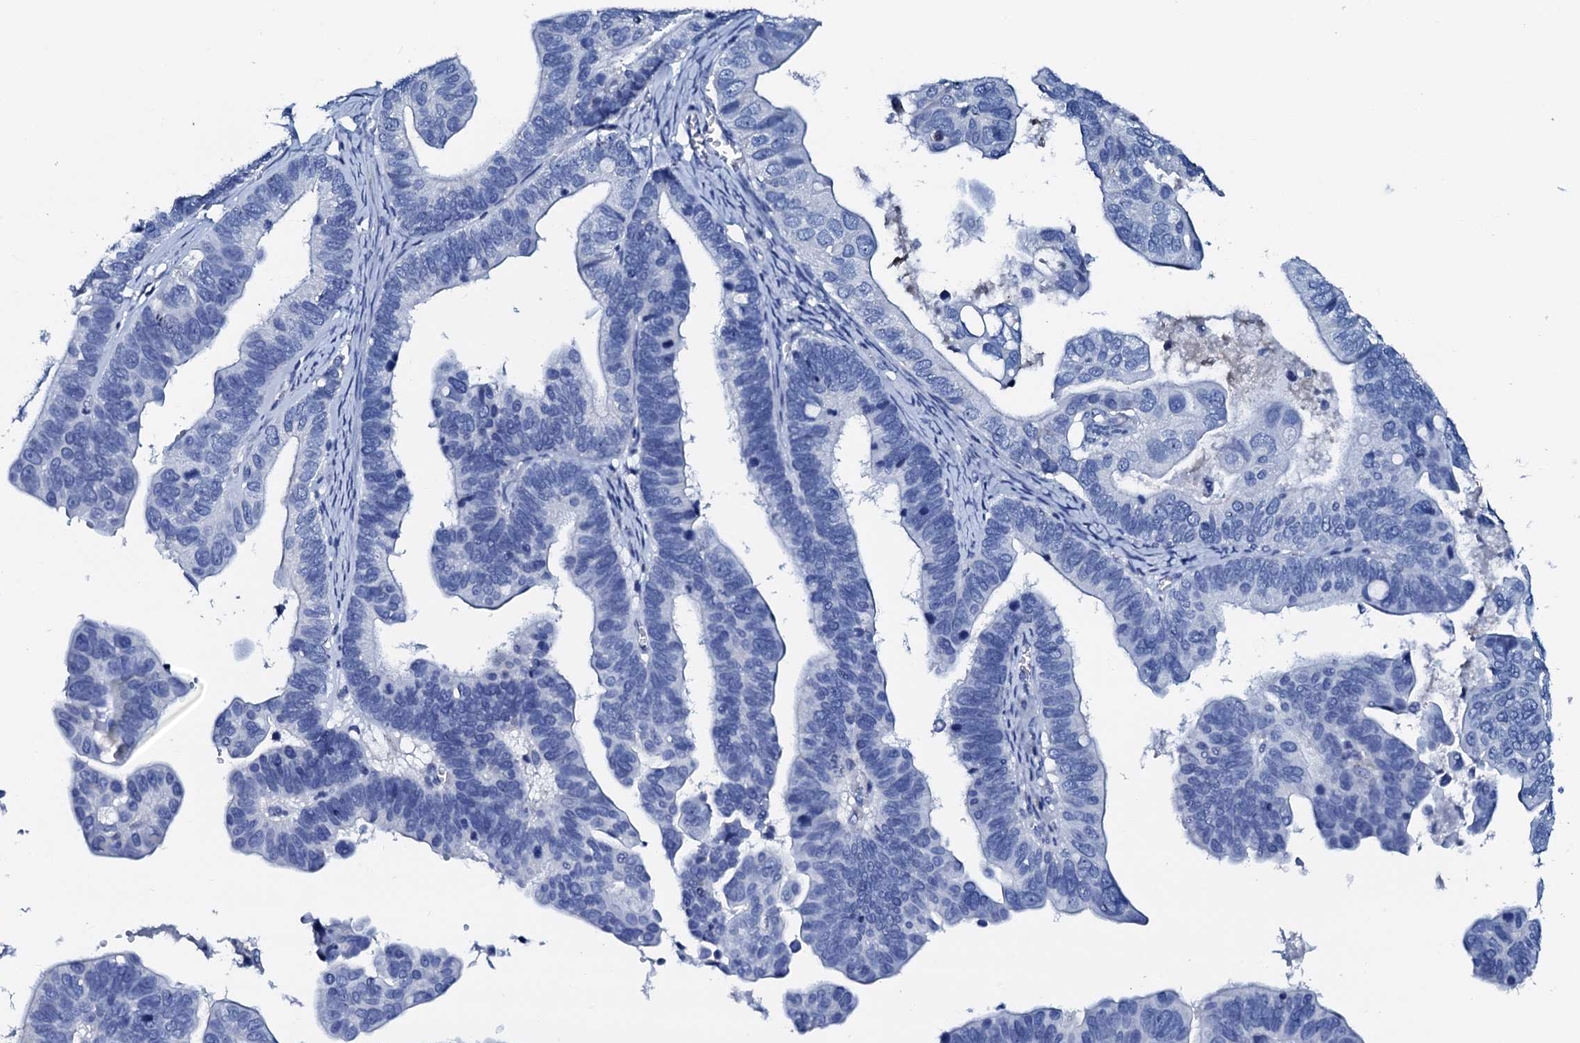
{"staining": {"intensity": "negative", "quantity": "none", "location": "none"}, "tissue": "ovarian cancer", "cell_type": "Tumor cells", "image_type": "cancer", "snomed": [{"axis": "morphology", "description": "Cystadenocarcinoma, serous, NOS"}, {"axis": "topography", "description": "Ovary"}], "caption": "An IHC micrograph of ovarian serous cystadenocarcinoma is shown. There is no staining in tumor cells of ovarian serous cystadenocarcinoma.", "gene": "AMER2", "patient": {"sex": "female", "age": 56}}